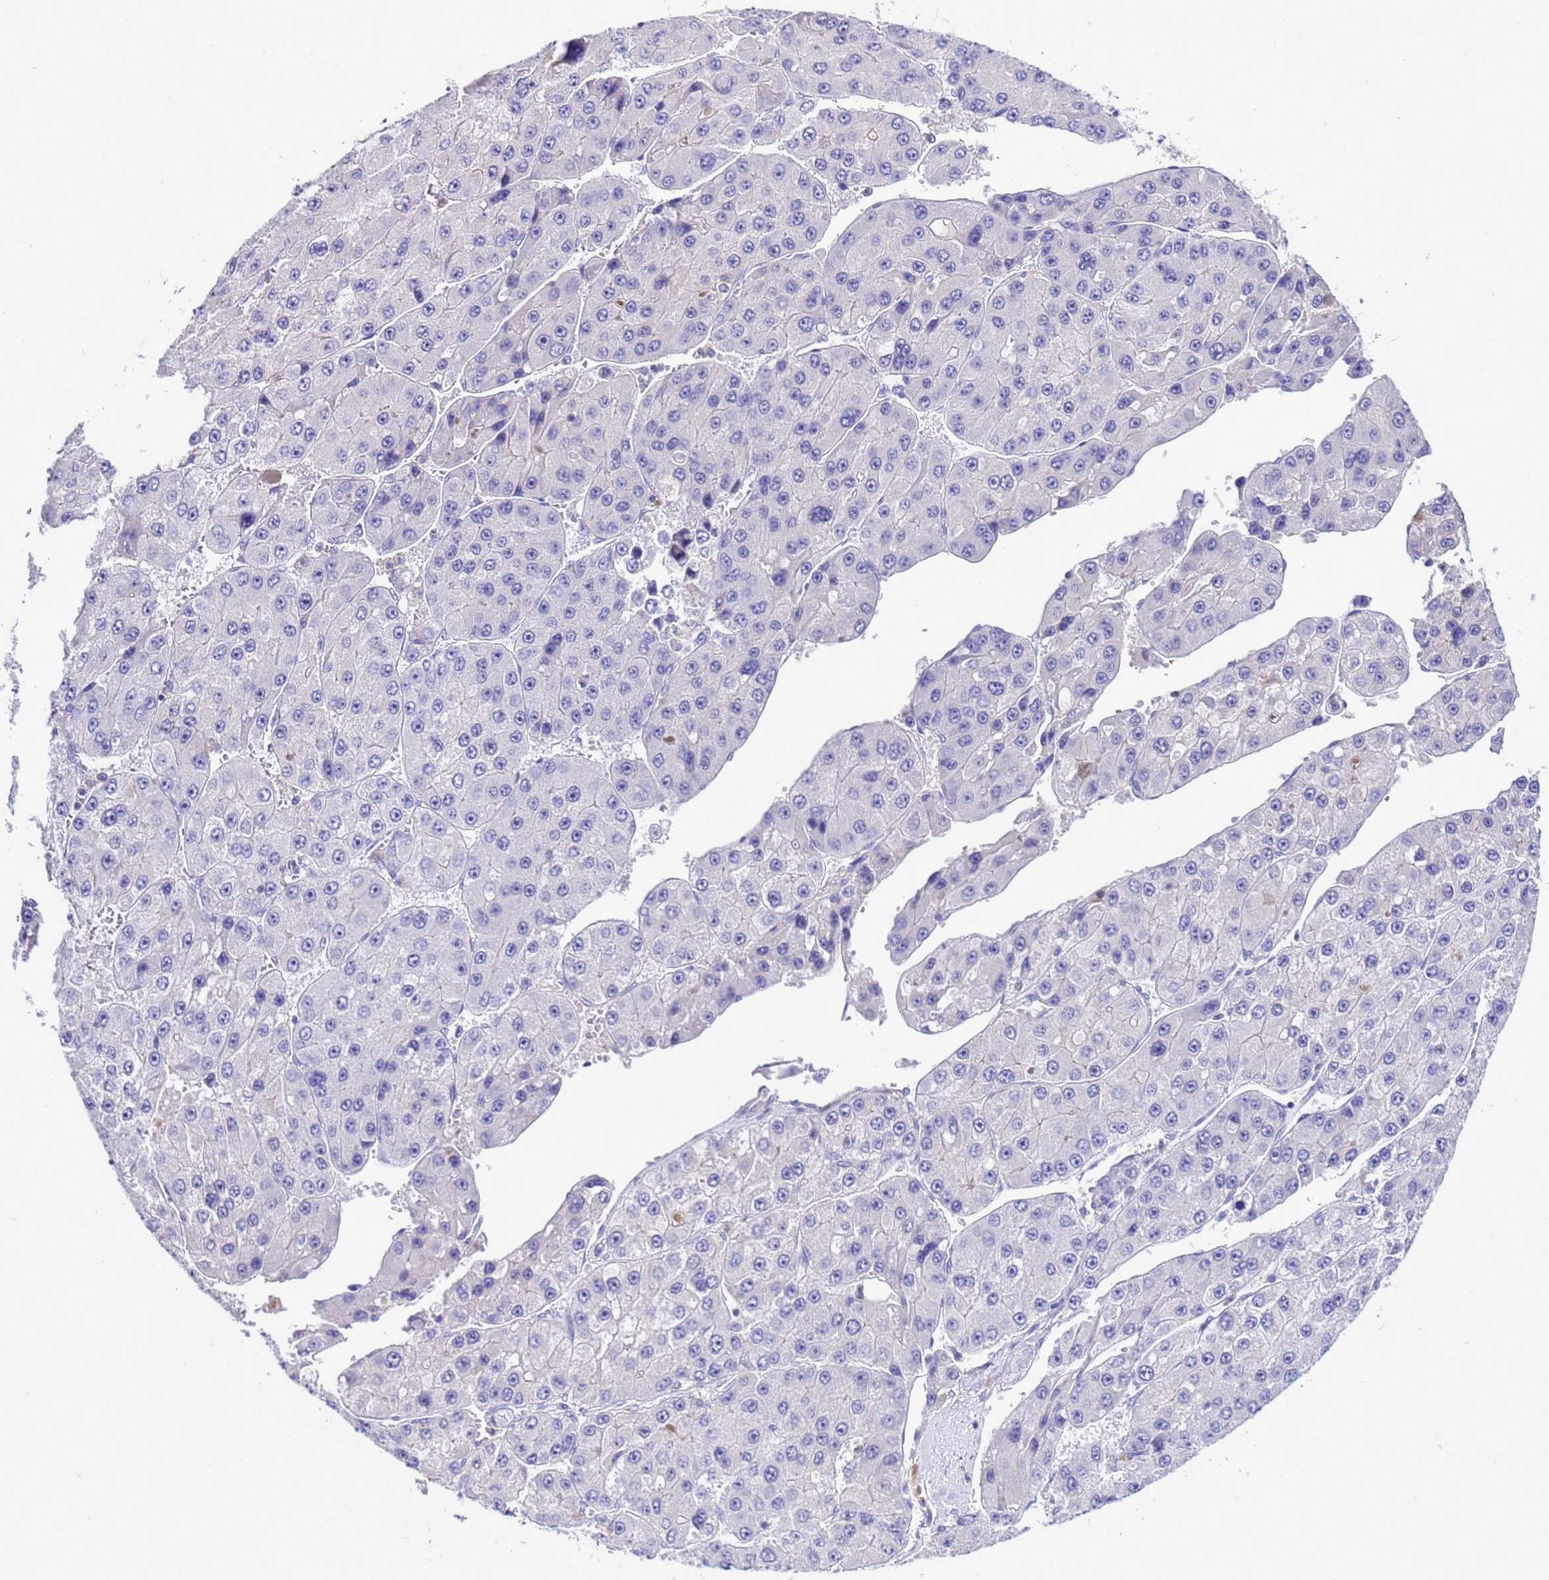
{"staining": {"intensity": "negative", "quantity": "none", "location": "none"}, "tissue": "liver cancer", "cell_type": "Tumor cells", "image_type": "cancer", "snomed": [{"axis": "morphology", "description": "Carcinoma, Hepatocellular, NOS"}, {"axis": "topography", "description": "Liver"}], "caption": "Image shows no significant protein staining in tumor cells of hepatocellular carcinoma (liver).", "gene": "KICS2", "patient": {"sex": "female", "age": 73}}